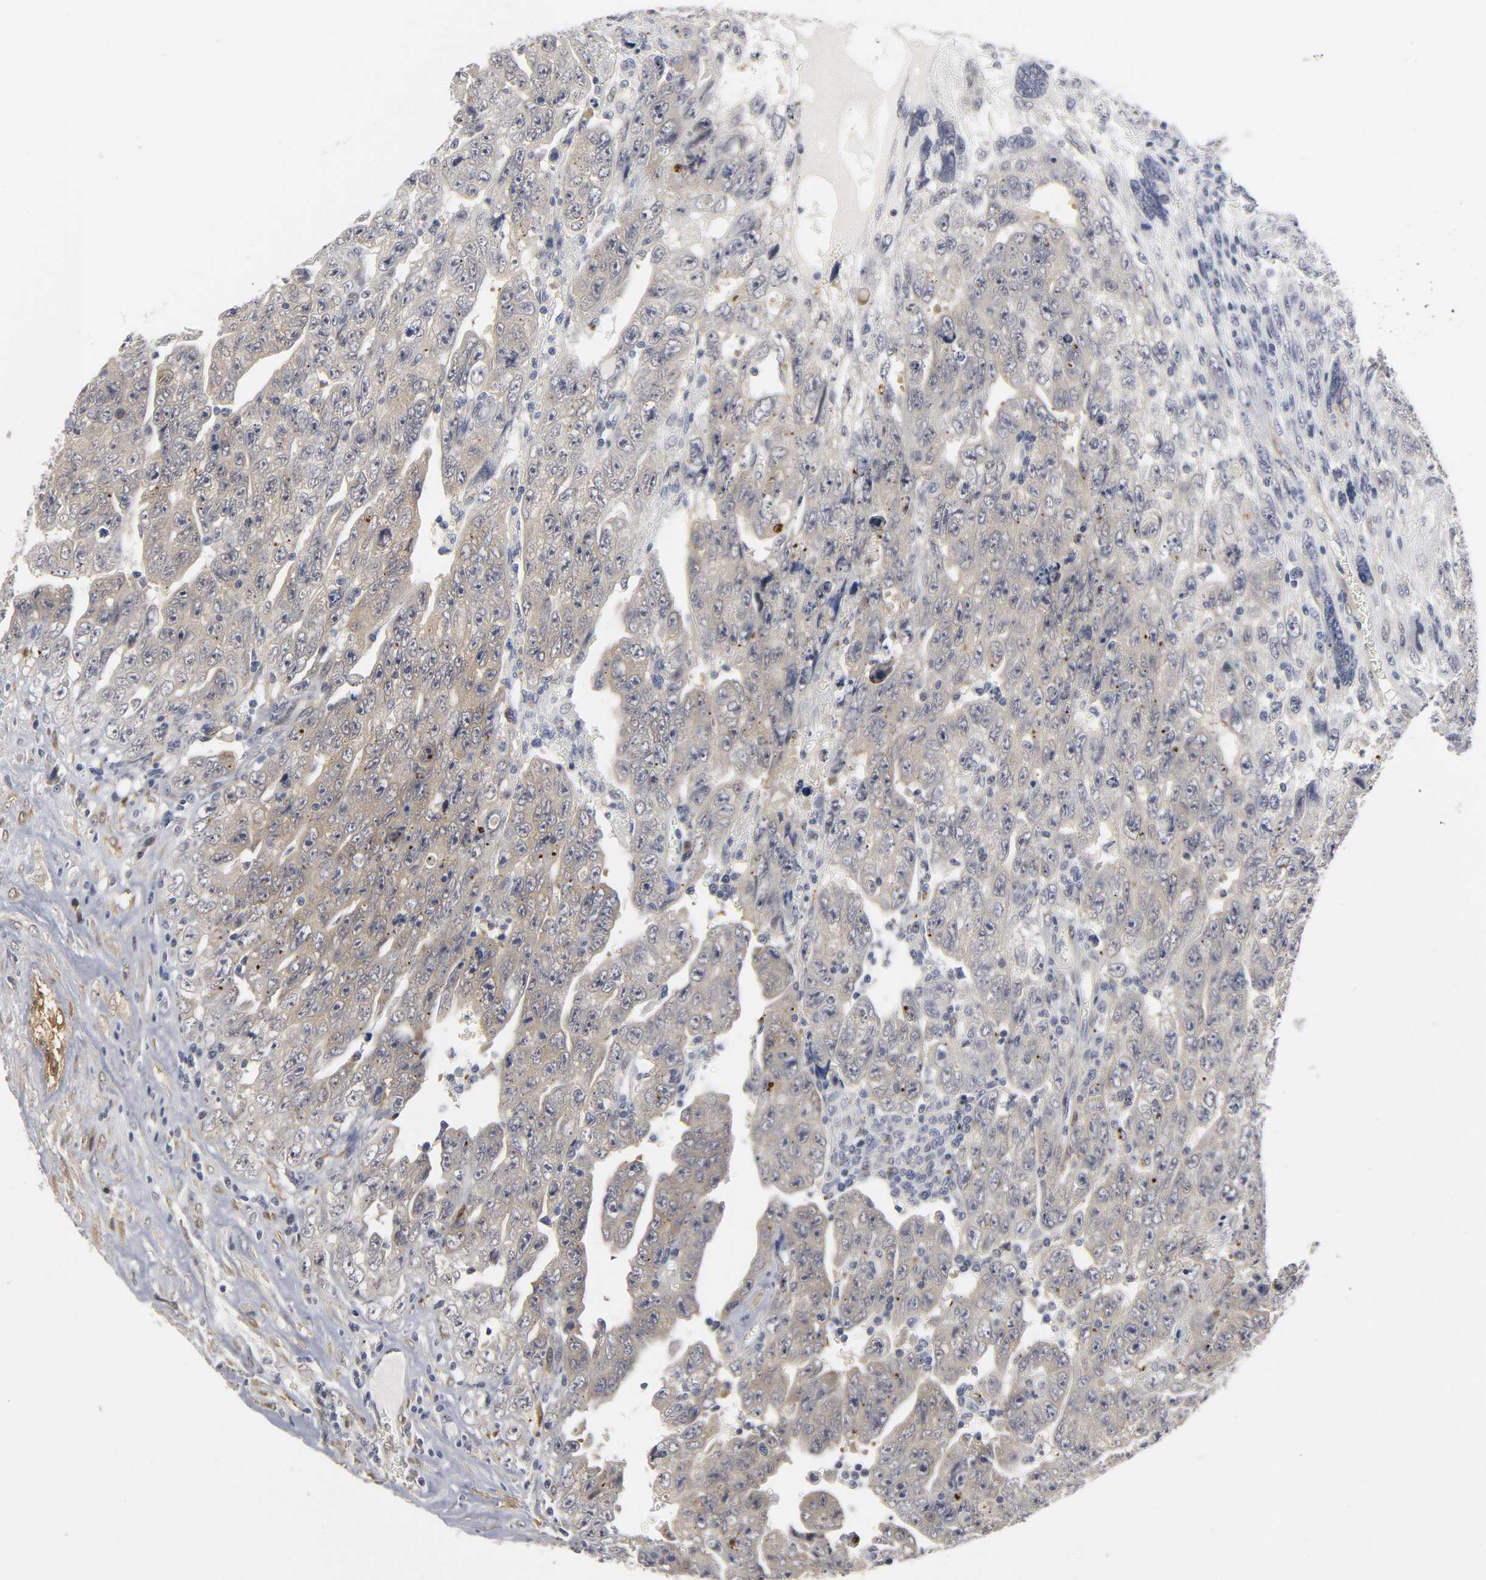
{"staining": {"intensity": "moderate", "quantity": "25%-75%", "location": "cytoplasmic/membranous"}, "tissue": "testis cancer", "cell_type": "Tumor cells", "image_type": "cancer", "snomed": [{"axis": "morphology", "description": "Carcinoma, Embryonal, NOS"}, {"axis": "topography", "description": "Testis"}], "caption": "Testis cancer stained with IHC displays moderate cytoplasmic/membranous positivity in approximately 25%-75% of tumor cells. The protein is stained brown, and the nuclei are stained in blue (DAB (3,3'-diaminobenzidine) IHC with brightfield microscopy, high magnification).", "gene": "PDLIM3", "patient": {"sex": "male", "age": 28}}